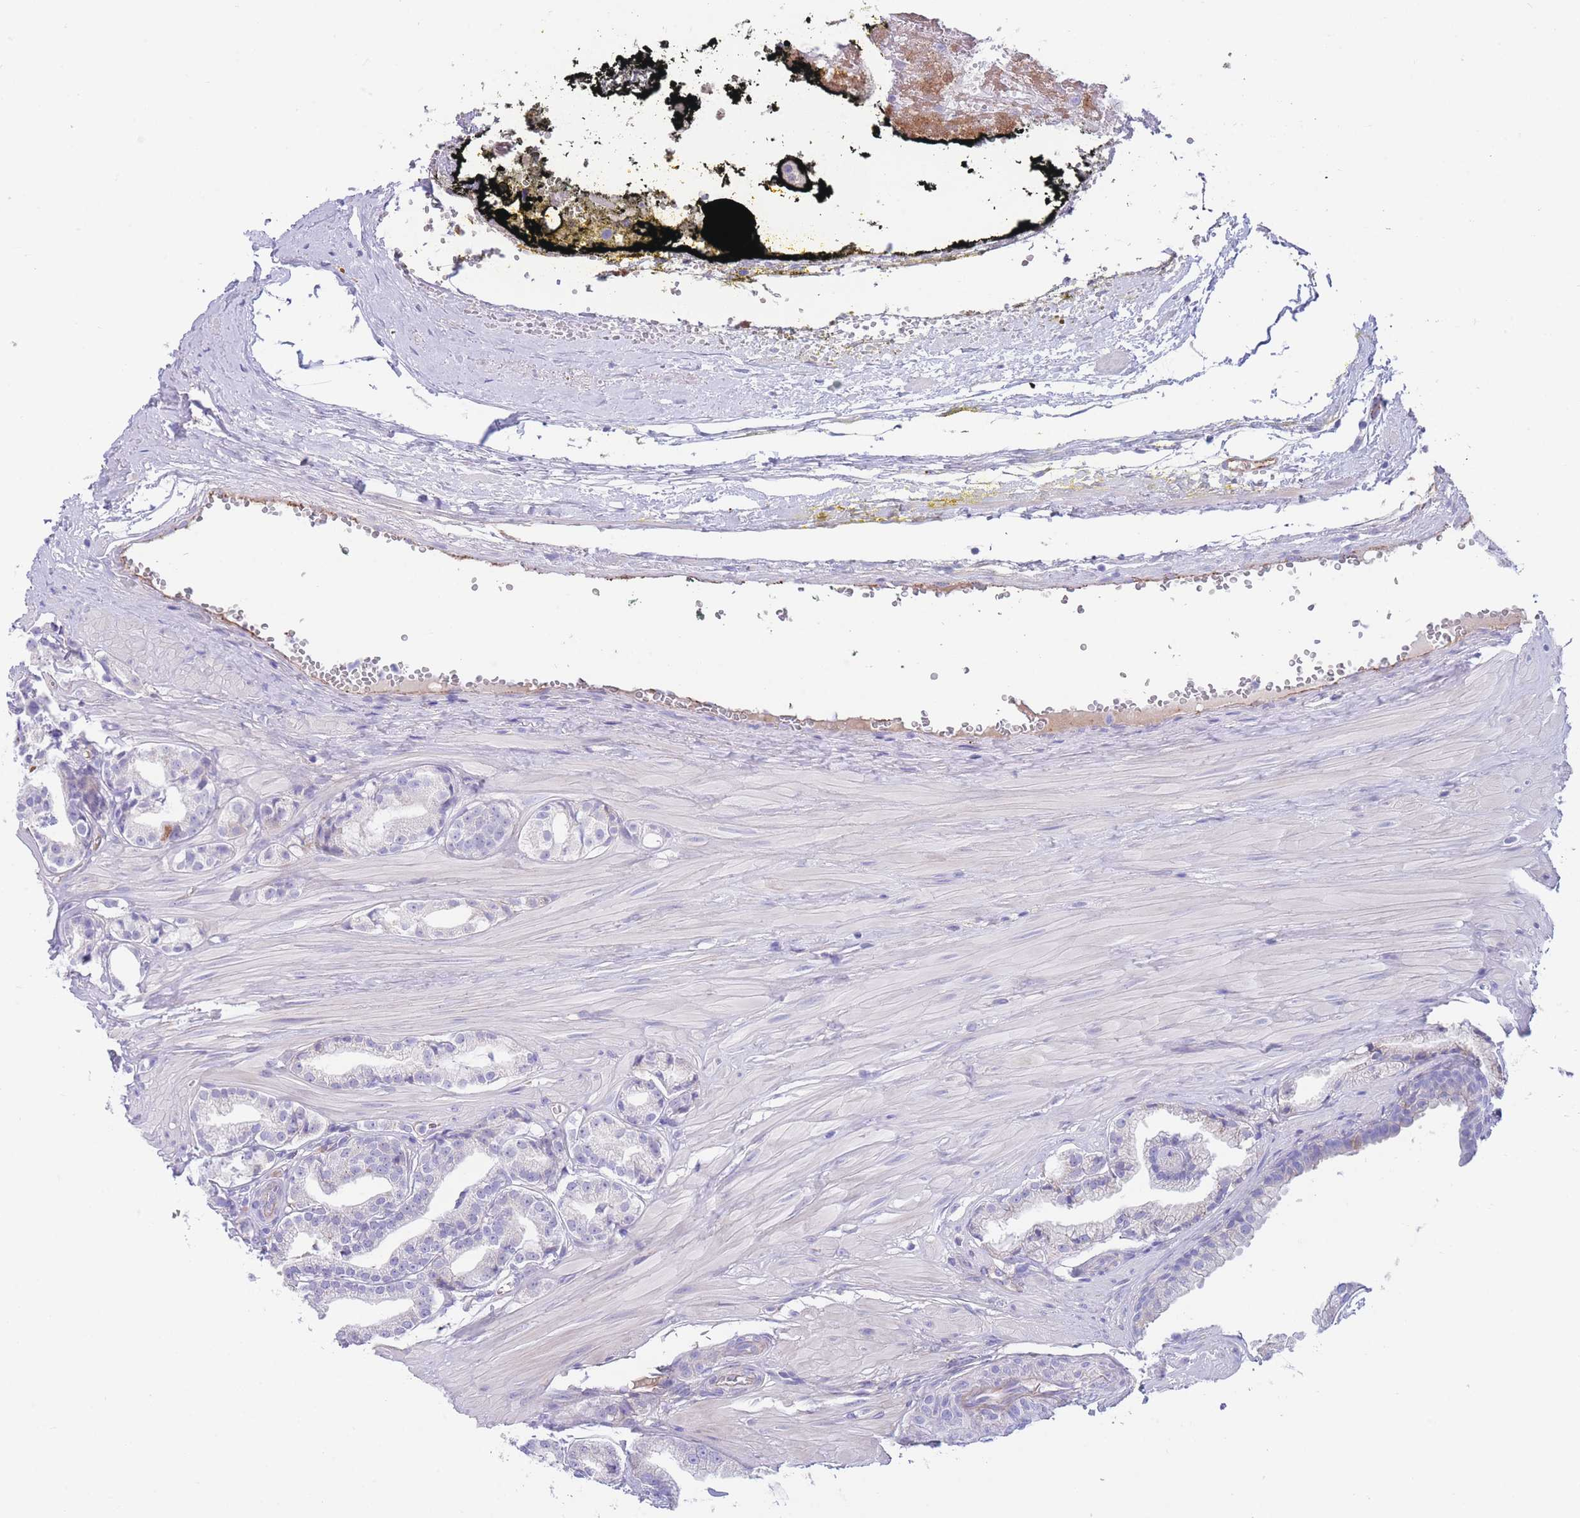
{"staining": {"intensity": "negative", "quantity": "none", "location": "none"}, "tissue": "prostate cancer", "cell_type": "Tumor cells", "image_type": "cancer", "snomed": [{"axis": "morphology", "description": "Adenocarcinoma, High grade"}, {"axis": "topography", "description": "Prostate"}], "caption": "The photomicrograph exhibits no staining of tumor cells in prostate cancer.", "gene": "DET1", "patient": {"sex": "male", "age": 71}}